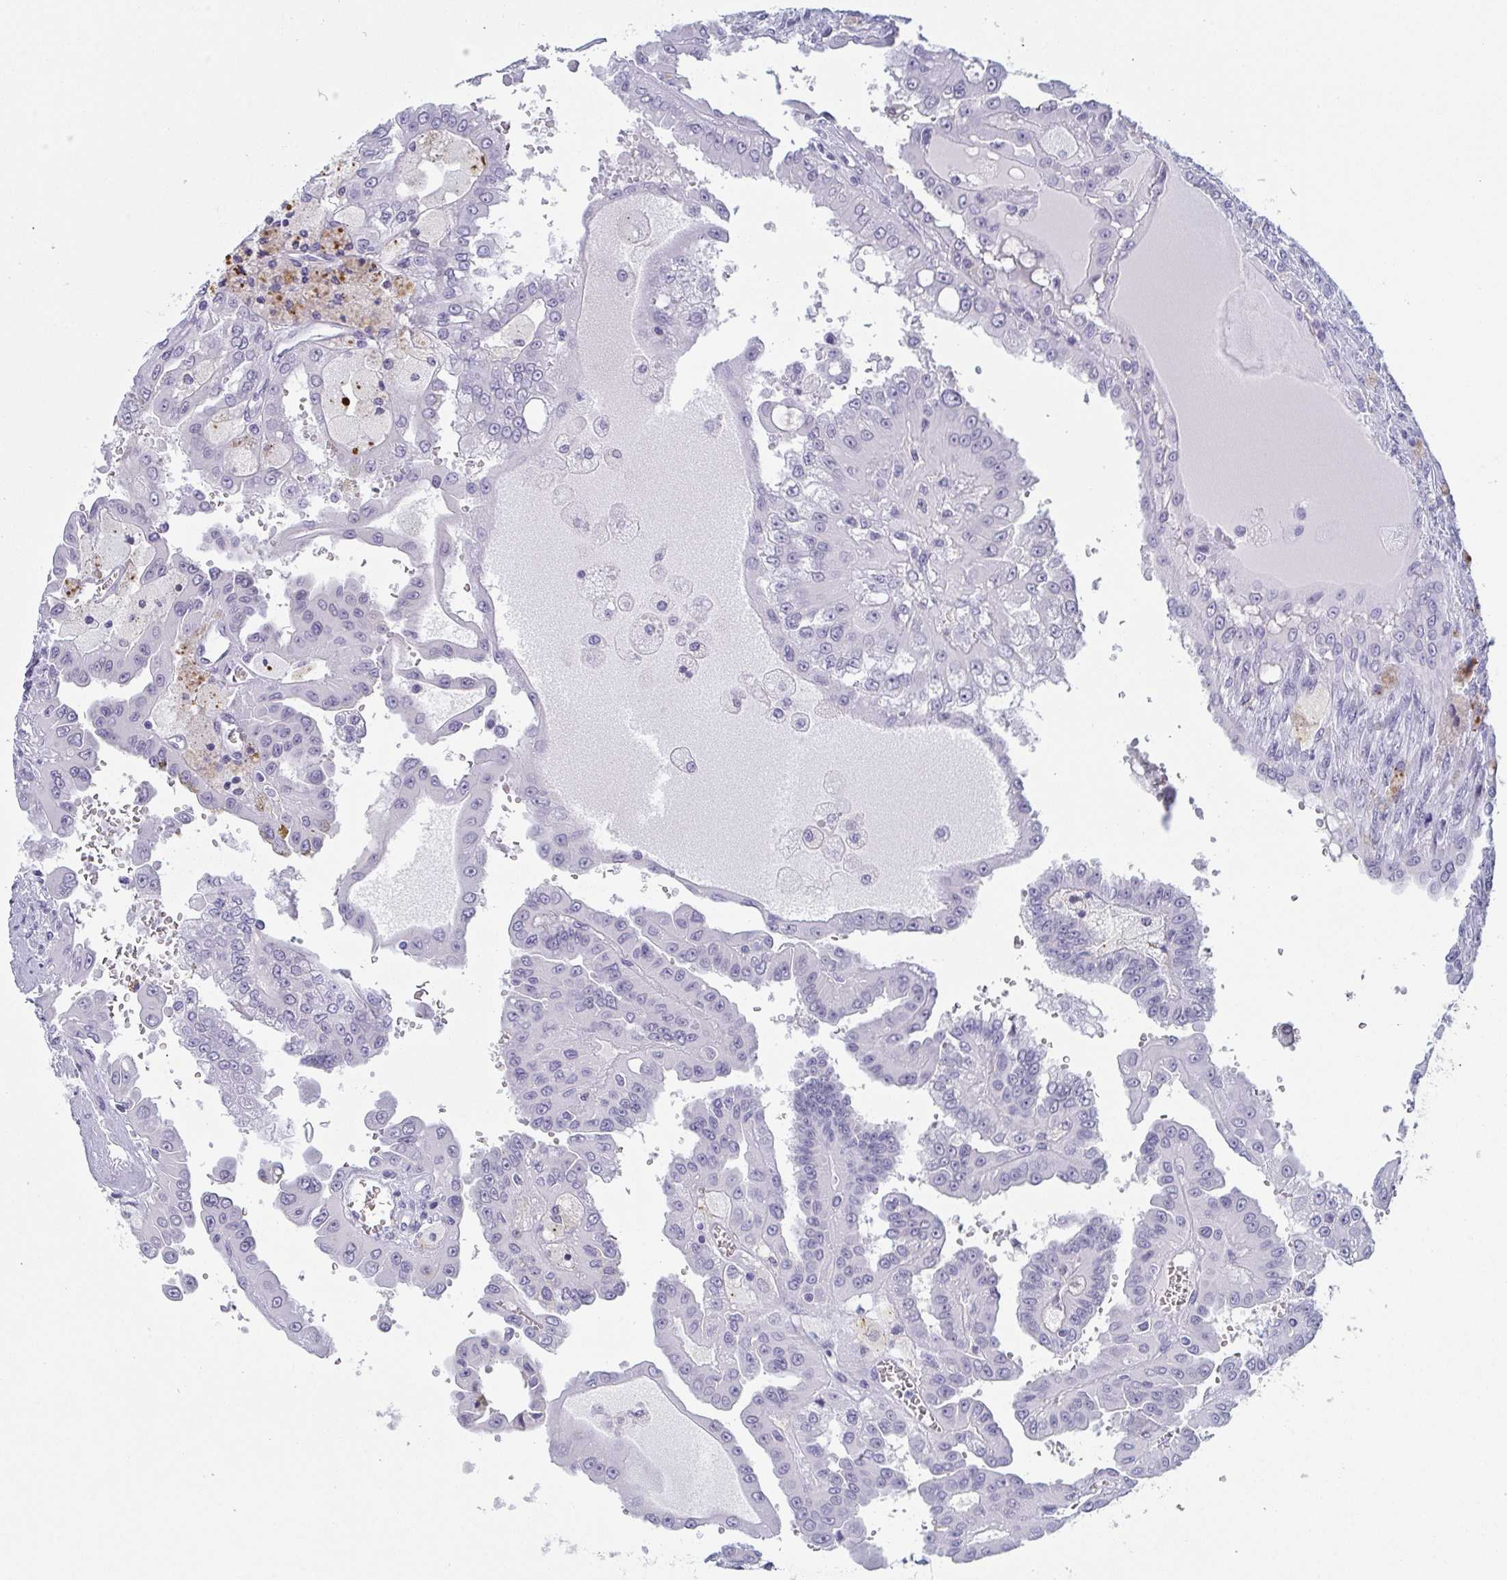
{"staining": {"intensity": "negative", "quantity": "none", "location": "none"}, "tissue": "renal cancer", "cell_type": "Tumor cells", "image_type": "cancer", "snomed": [{"axis": "morphology", "description": "Adenocarcinoma, NOS"}, {"axis": "topography", "description": "Kidney"}], "caption": "Tumor cells show no significant protein positivity in renal cancer (adenocarcinoma).", "gene": "REG4", "patient": {"sex": "male", "age": 58}}